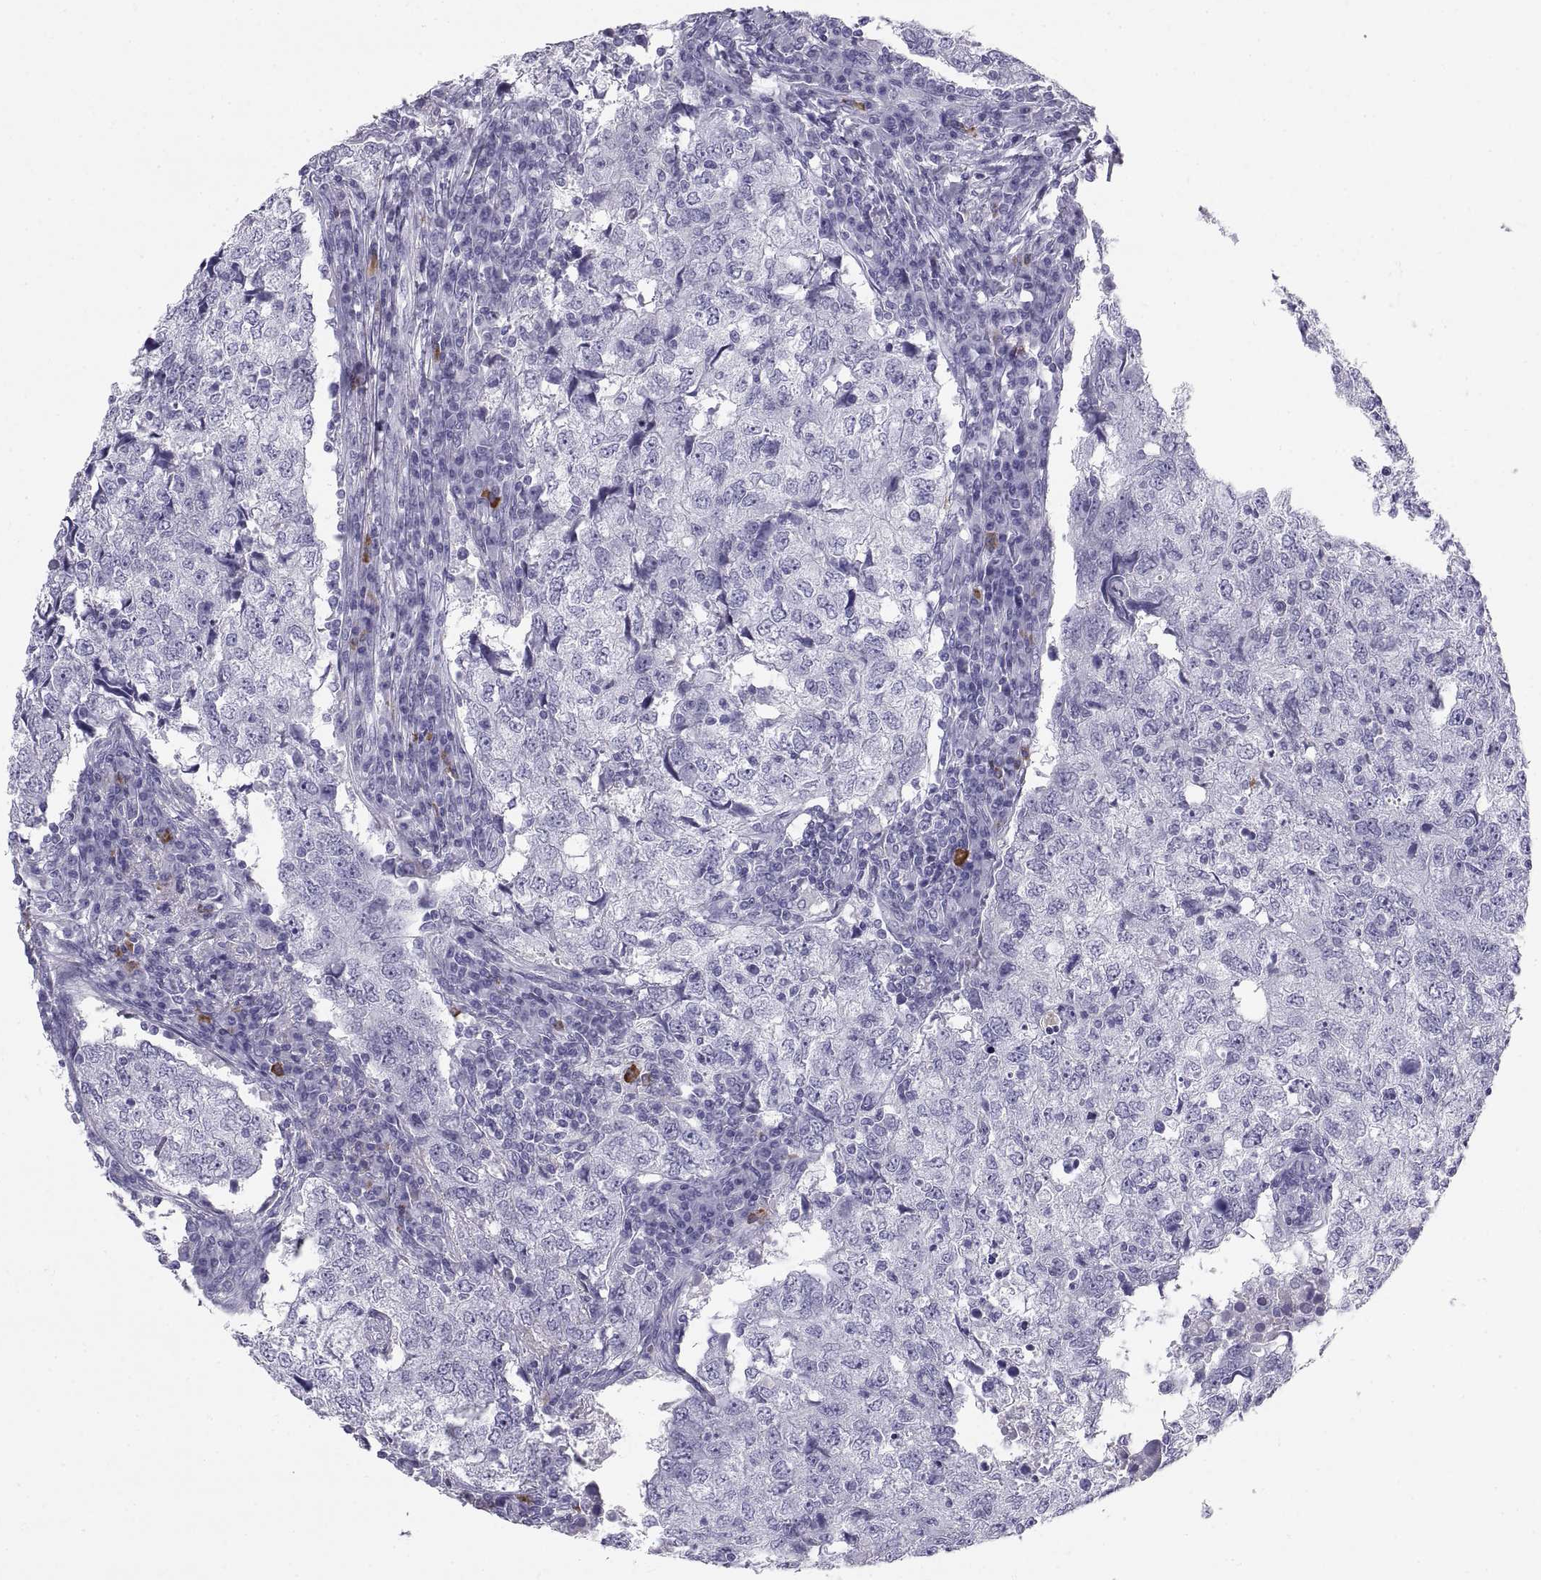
{"staining": {"intensity": "negative", "quantity": "none", "location": "none"}, "tissue": "breast cancer", "cell_type": "Tumor cells", "image_type": "cancer", "snomed": [{"axis": "morphology", "description": "Duct carcinoma"}, {"axis": "topography", "description": "Breast"}], "caption": "Immunohistochemistry of intraductal carcinoma (breast) shows no positivity in tumor cells.", "gene": "CT47A10", "patient": {"sex": "female", "age": 30}}